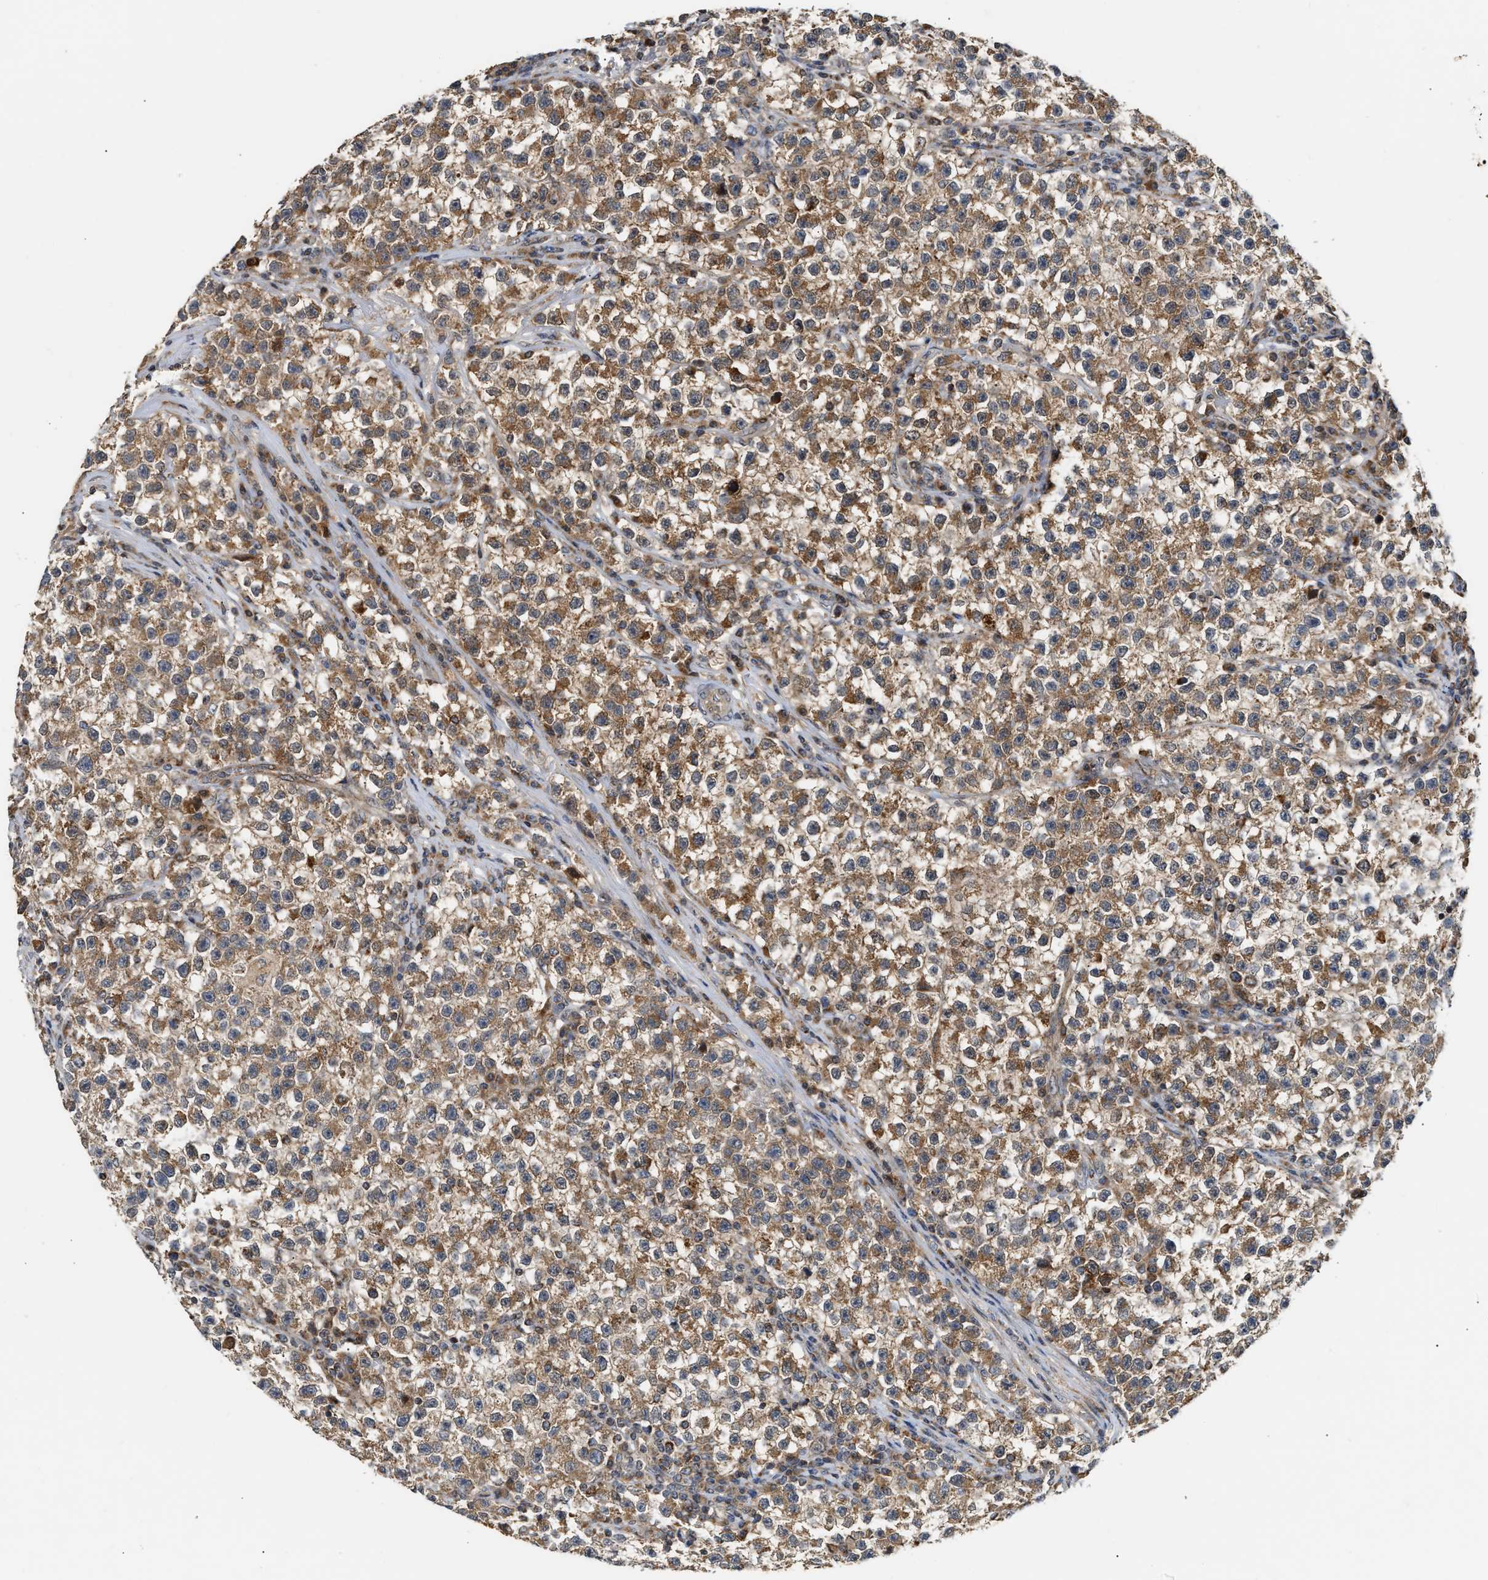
{"staining": {"intensity": "moderate", "quantity": ">75%", "location": "cytoplasmic/membranous"}, "tissue": "testis cancer", "cell_type": "Tumor cells", "image_type": "cancer", "snomed": [{"axis": "morphology", "description": "Seminoma, NOS"}, {"axis": "topography", "description": "Testis"}], "caption": "Seminoma (testis) stained for a protein (brown) reveals moderate cytoplasmic/membranous positive expression in approximately >75% of tumor cells.", "gene": "EXTL2", "patient": {"sex": "male", "age": 22}}